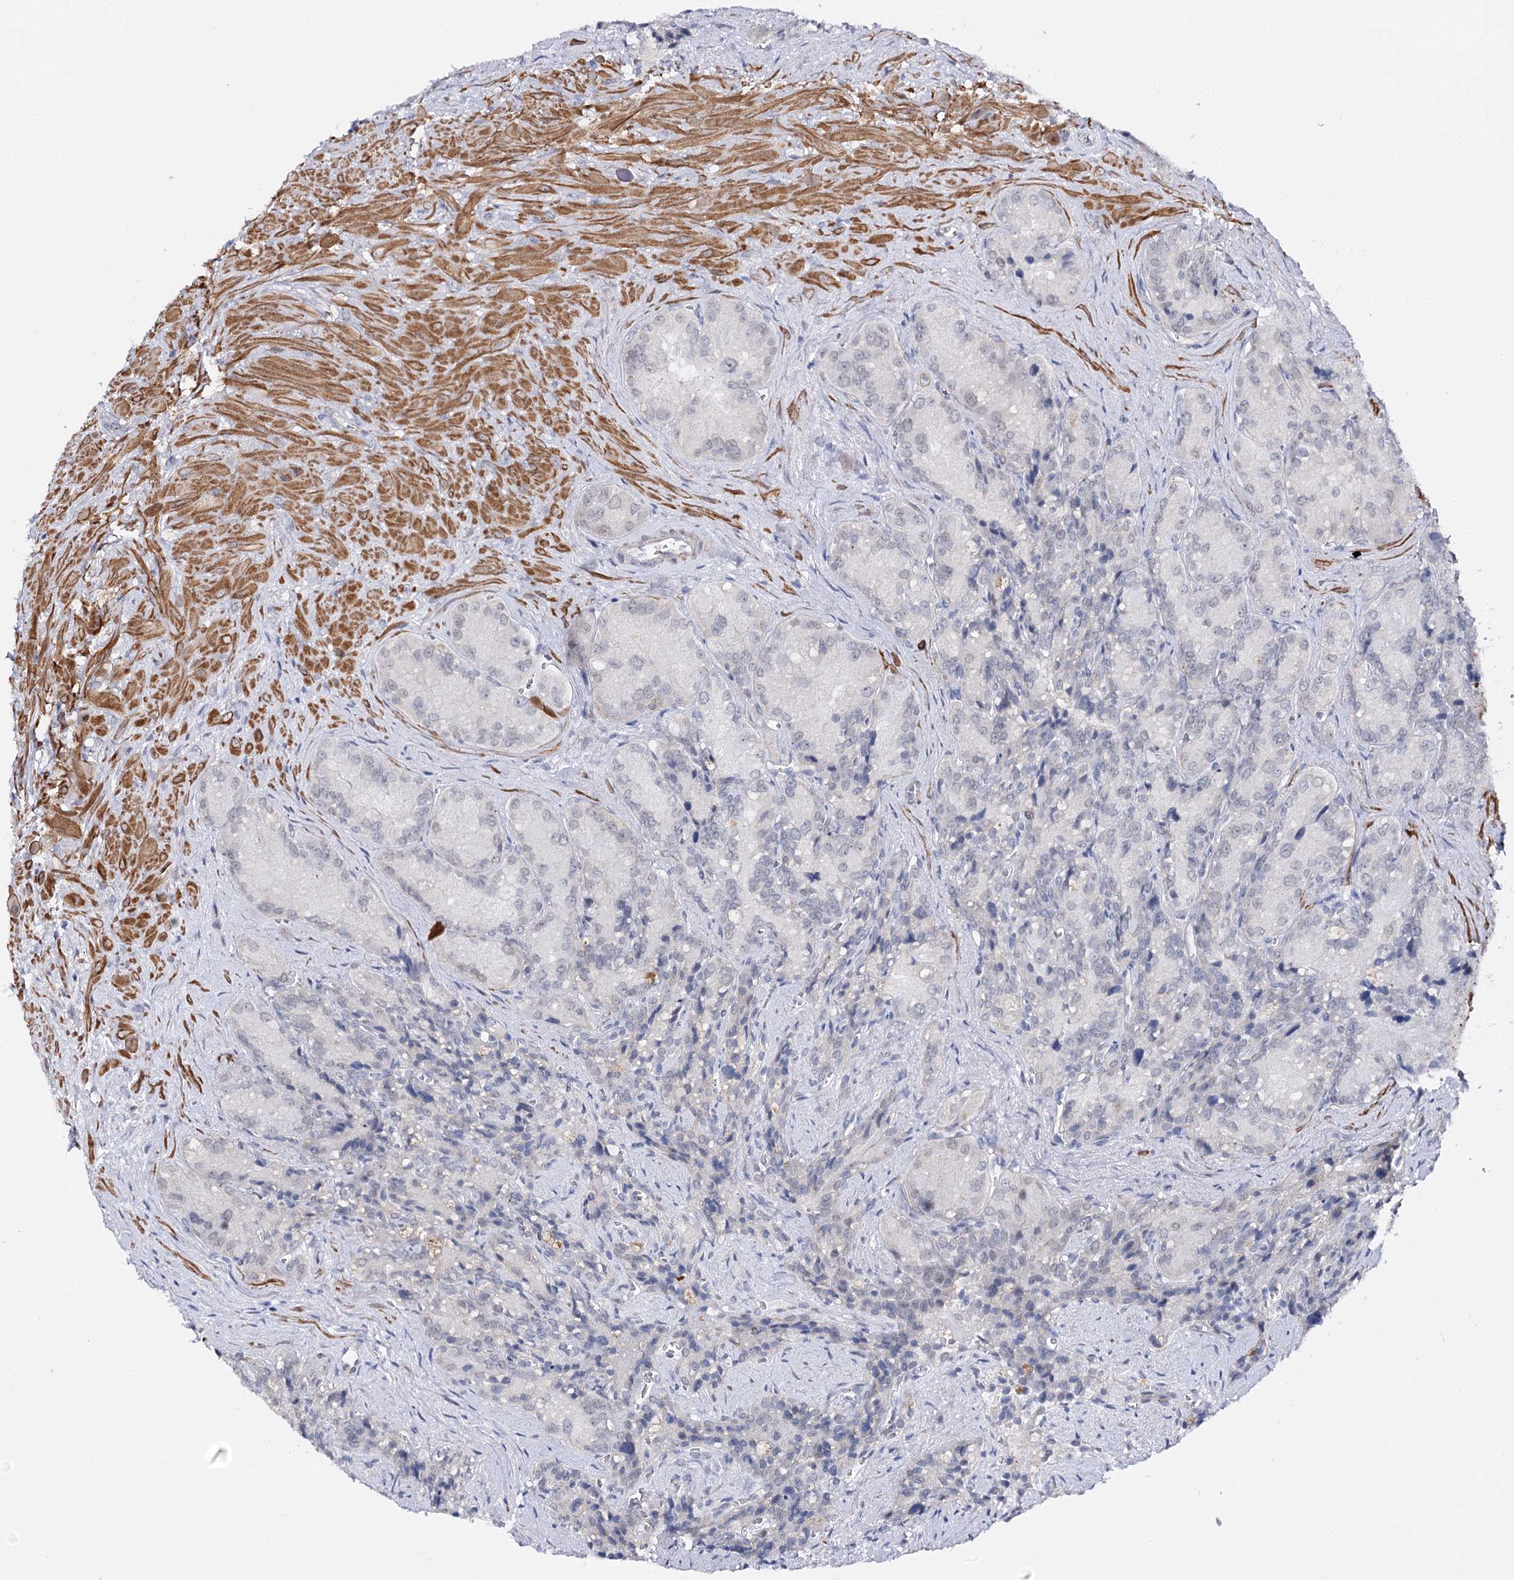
{"staining": {"intensity": "negative", "quantity": "none", "location": "none"}, "tissue": "seminal vesicle", "cell_type": "Glandular cells", "image_type": "normal", "snomed": [{"axis": "morphology", "description": "Normal tissue, NOS"}, {"axis": "topography", "description": "Seminal veicle"}], "caption": "Immunohistochemistry of benign human seminal vesicle displays no staining in glandular cells.", "gene": "AGXT2", "patient": {"sex": "male", "age": 62}}